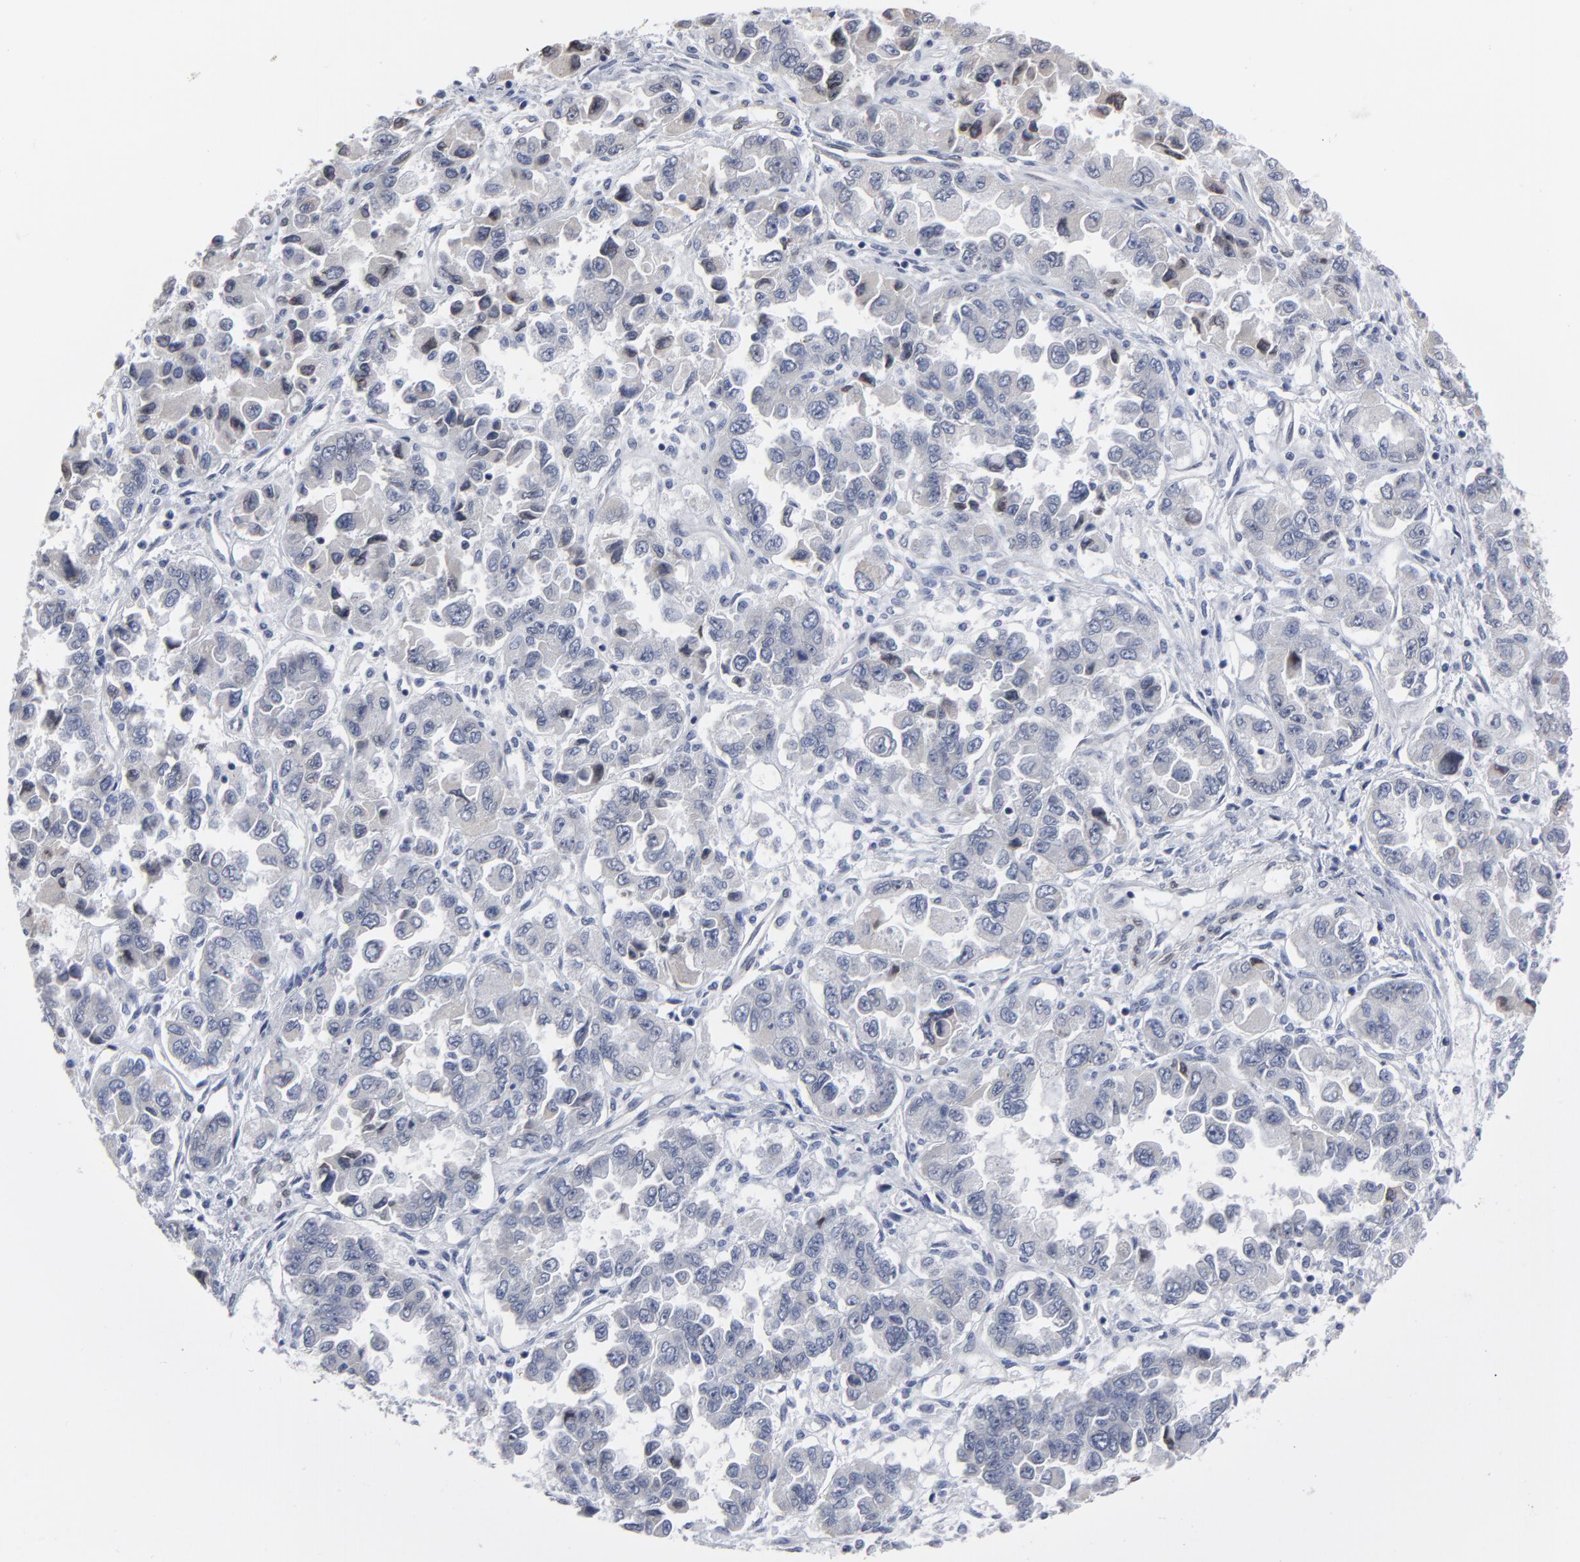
{"staining": {"intensity": "negative", "quantity": "none", "location": "none"}, "tissue": "ovarian cancer", "cell_type": "Tumor cells", "image_type": "cancer", "snomed": [{"axis": "morphology", "description": "Cystadenocarcinoma, serous, NOS"}, {"axis": "topography", "description": "Ovary"}], "caption": "DAB immunohistochemical staining of ovarian serous cystadenocarcinoma exhibits no significant staining in tumor cells.", "gene": "SYNE2", "patient": {"sex": "female", "age": 84}}